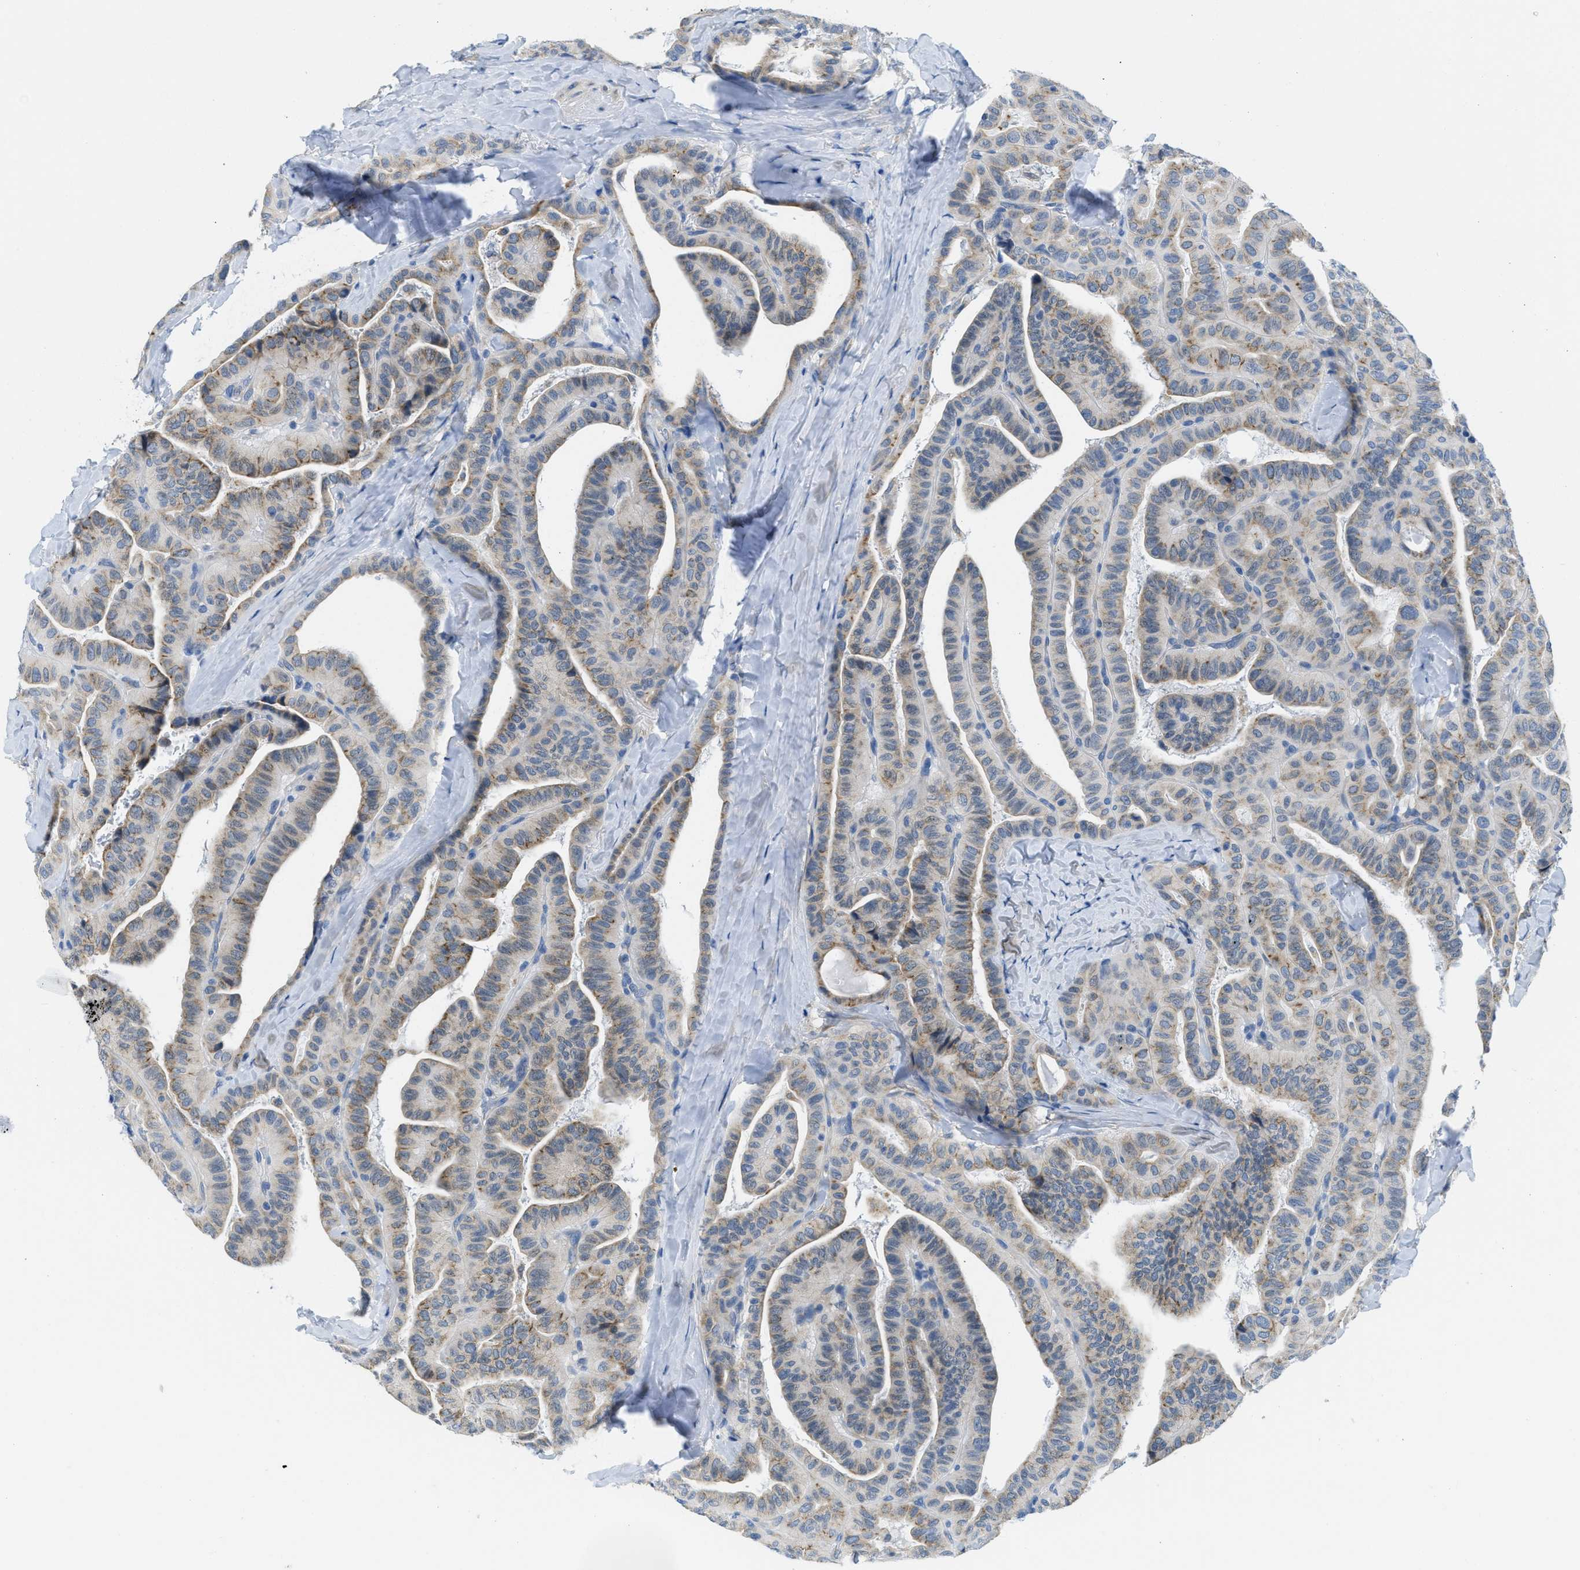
{"staining": {"intensity": "weak", "quantity": "25%-75%", "location": "cytoplasmic/membranous"}, "tissue": "thyroid cancer", "cell_type": "Tumor cells", "image_type": "cancer", "snomed": [{"axis": "morphology", "description": "Papillary adenocarcinoma, NOS"}, {"axis": "topography", "description": "Thyroid gland"}], "caption": "Thyroid cancer (papillary adenocarcinoma) stained with IHC shows weak cytoplasmic/membranous expression in approximately 25%-75% of tumor cells.", "gene": "PTDSS1", "patient": {"sex": "male", "age": 77}}